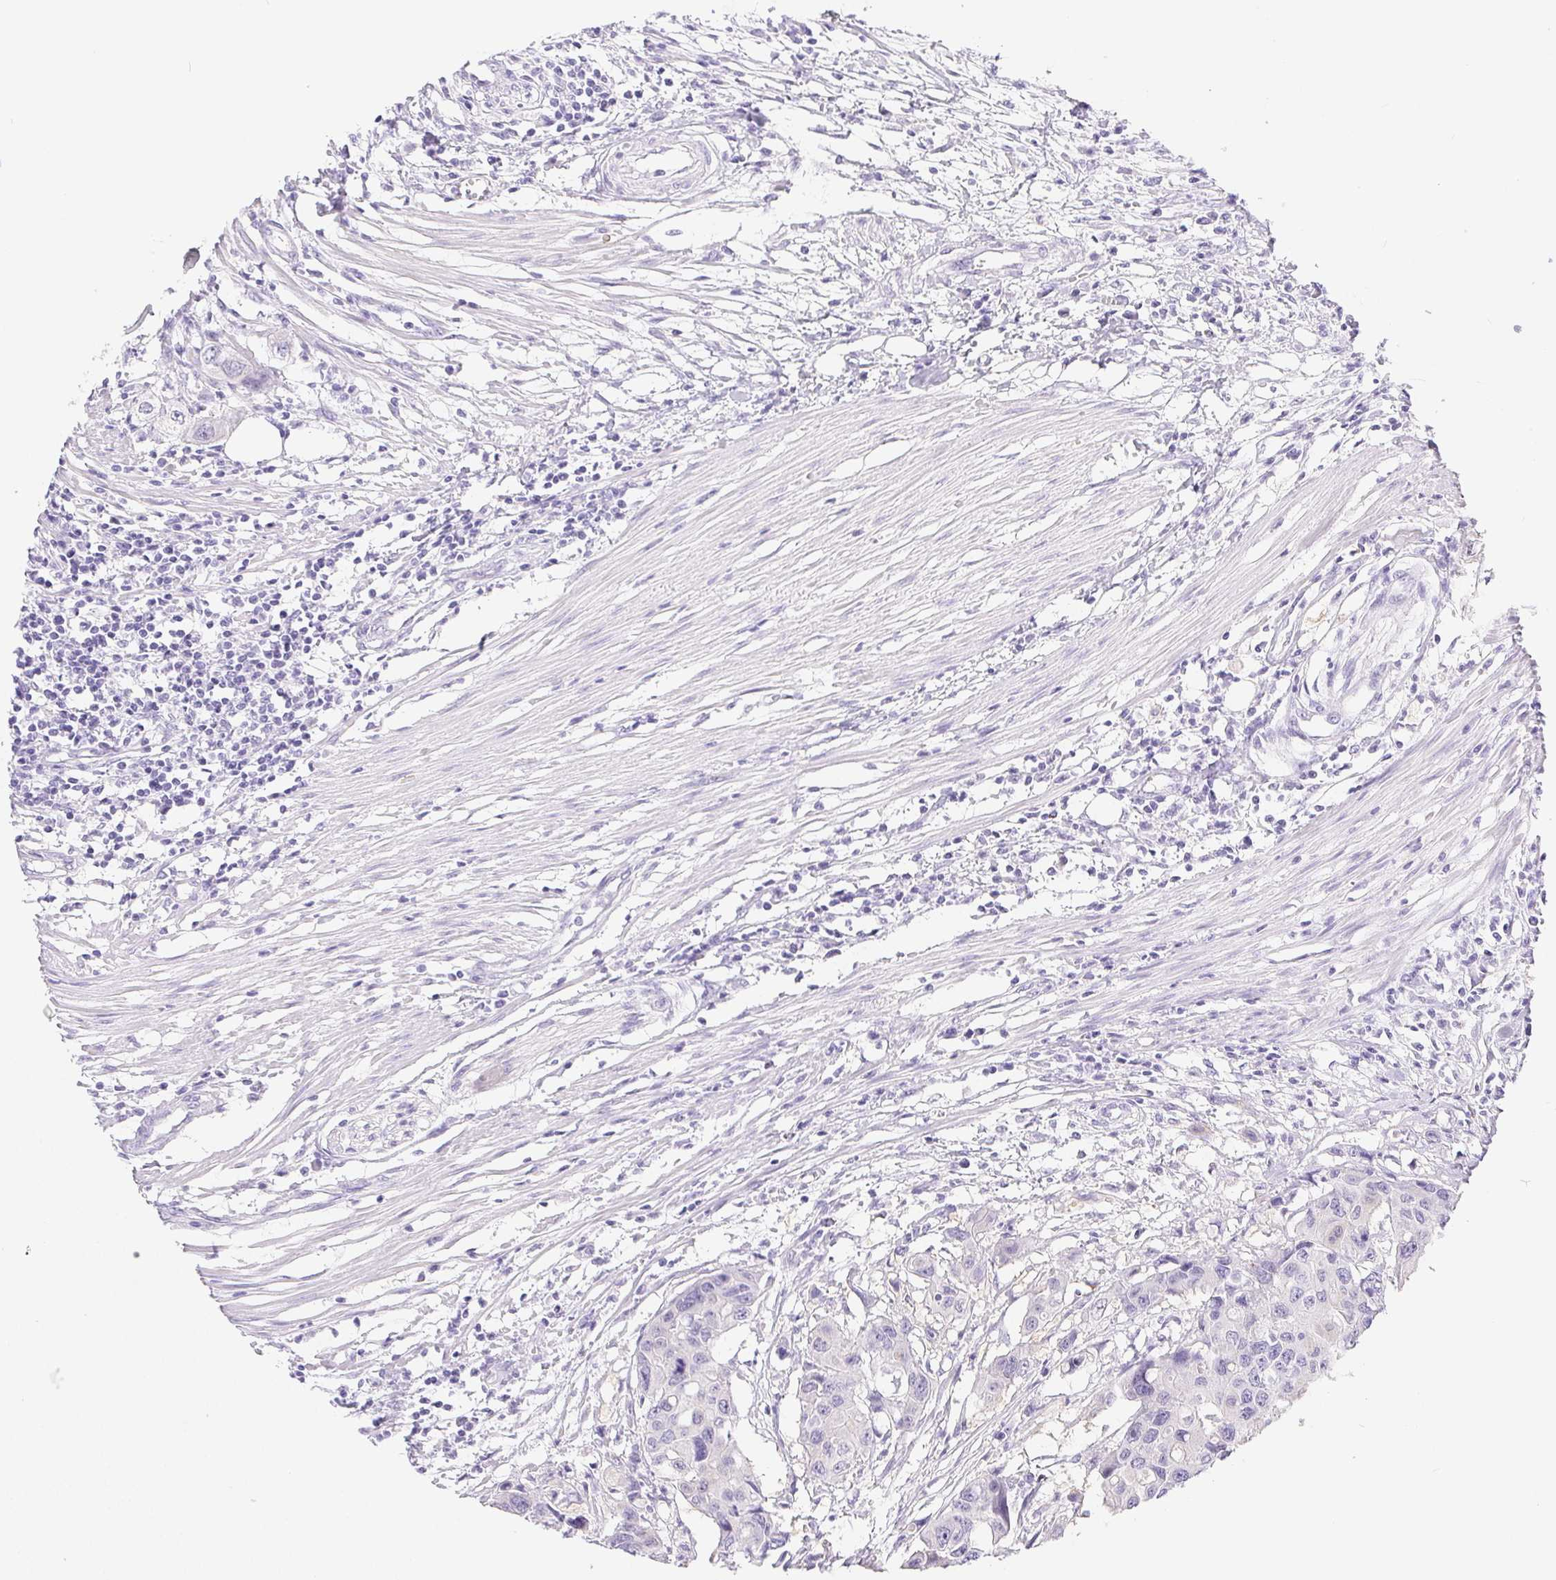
{"staining": {"intensity": "negative", "quantity": "none", "location": "none"}, "tissue": "colorectal cancer", "cell_type": "Tumor cells", "image_type": "cancer", "snomed": [{"axis": "morphology", "description": "Adenocarcinoma, NOS"}, {"axis": "topography", "description": "Colon"}], "caption": "This is an immunohistochemistry micrograph of human colorectal adenocarcinoma. There is no staining in tumor cells.", "gene": "PNLIP", "patient": {"sex": "male", "age": 77}}